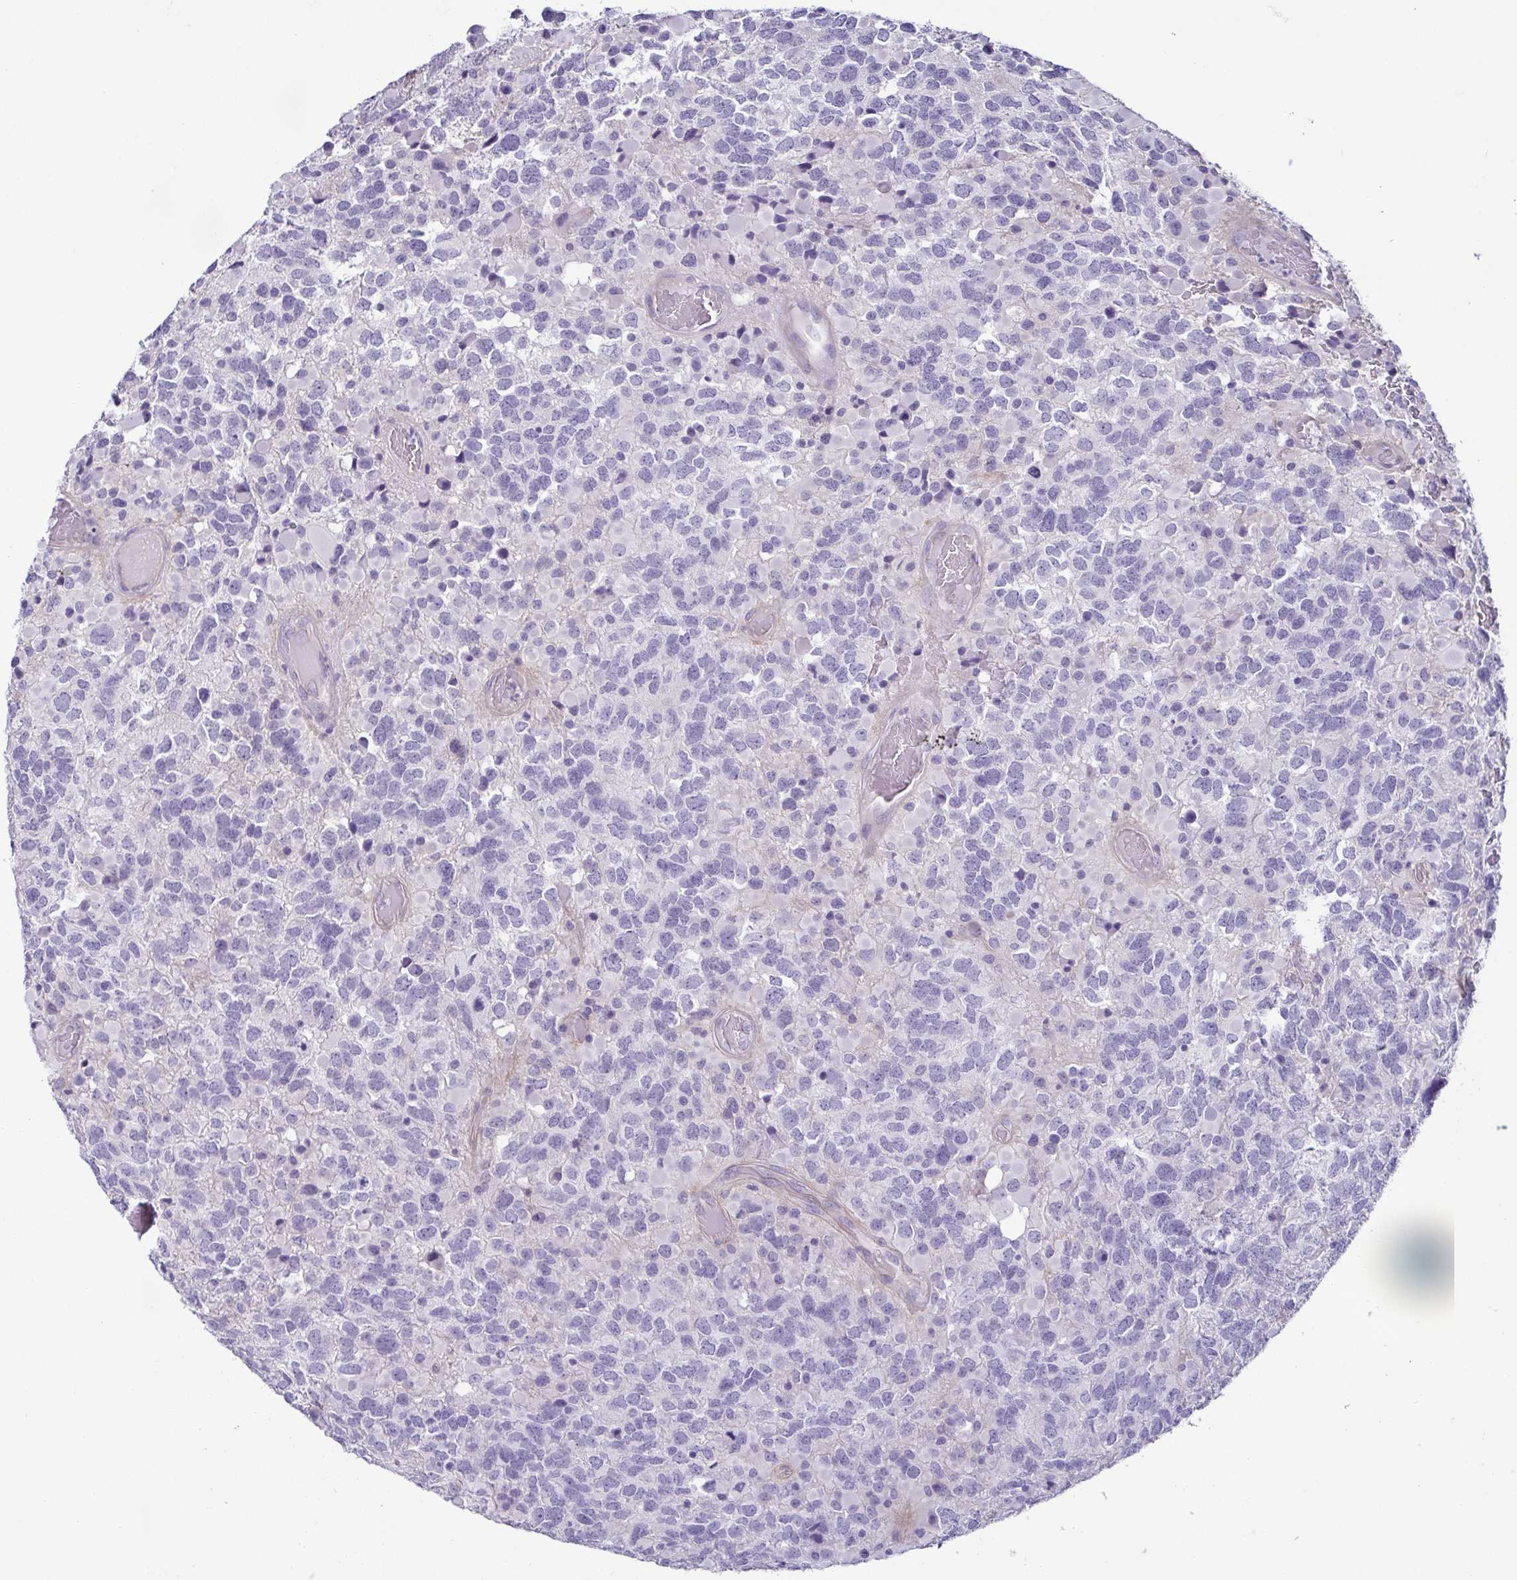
{"staining": {"intensity": "negative", "quantity": "none", "location": "none"}, "tissue": "glioma", "cell_type": "Tumor cells", "image_type": "cancer", "snomed": [{"axis": "morphology", "description": "Glioma, malignant, High grade"}, {"axis": "topography", "description": "Brain"}], "caption": "Immunohistochemistry (IHC) image of neoplastic tissue: high-grade glioma (malignant) stained with DAB (3,3'-diaminobenzidine) shows no significant protein staining in tumor cells. (Brightfield microscopy of DAB (3,3'-diaminobenzidine) immunohistochemistry (IHC) at high magnification).", "gene": "CASP14", "patient": {"sex": "female", "age": 40}}